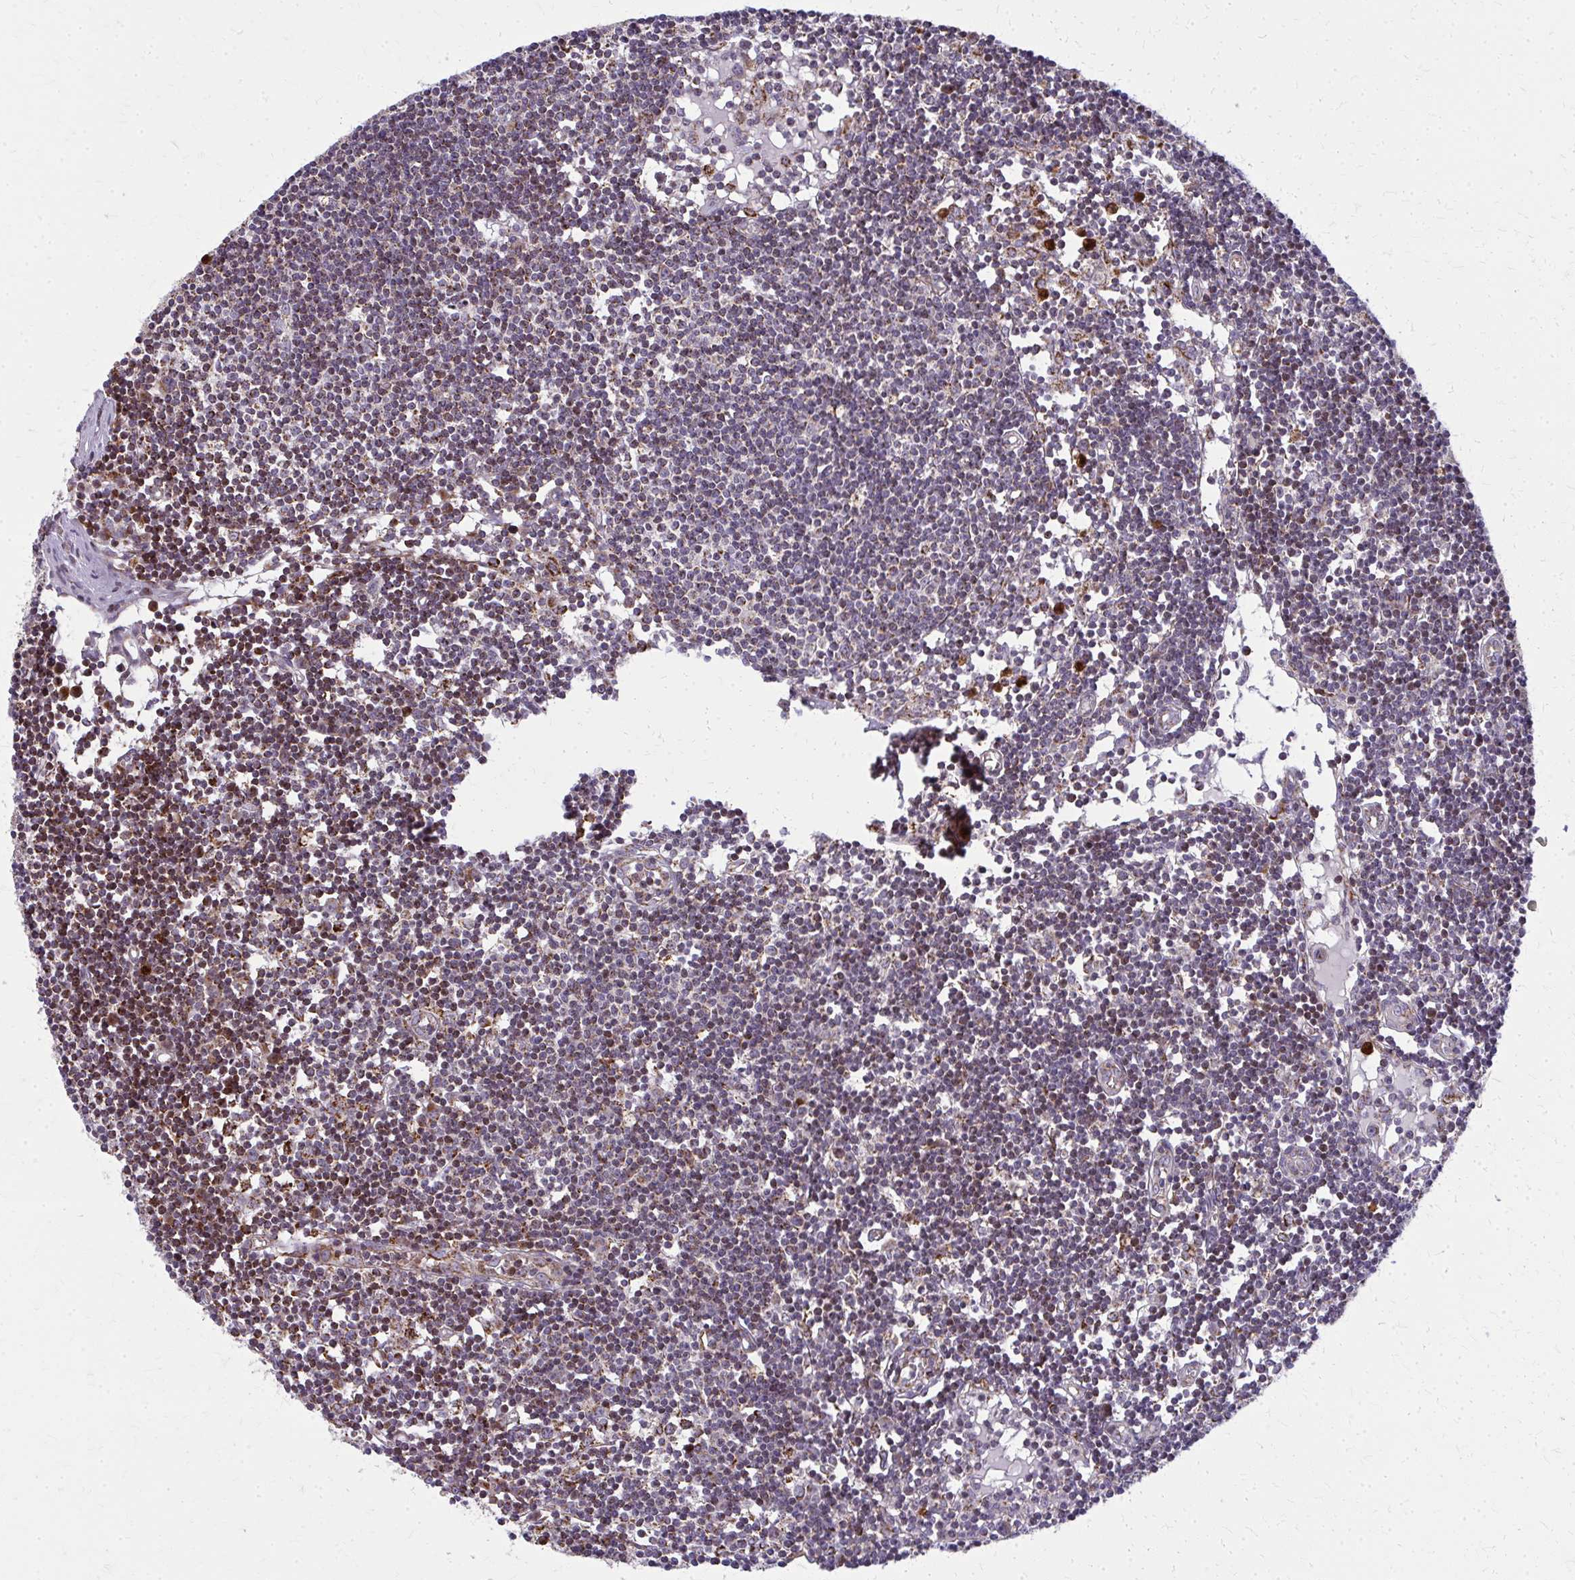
{"staining": {"intensity": "weak", "quantity": "25%-75%", "location": "cytoplasmic/membranous"}, "tissue": "lymph node", "cell_type": "Germinal center cells", "image_type": "normal", "snomed": [{"axis": "morphology", "description": "Normal tissue, NOS"}, {"axis": "topography", "description": "Lymph node"}], "caption": "Germinal center cells display weak cytoplasmic/membranous positivity in approximately 25%-75% of cells in normal lymph node.", "gene": "MCCC1", "patient": {"sex": "female", "age": 11}}